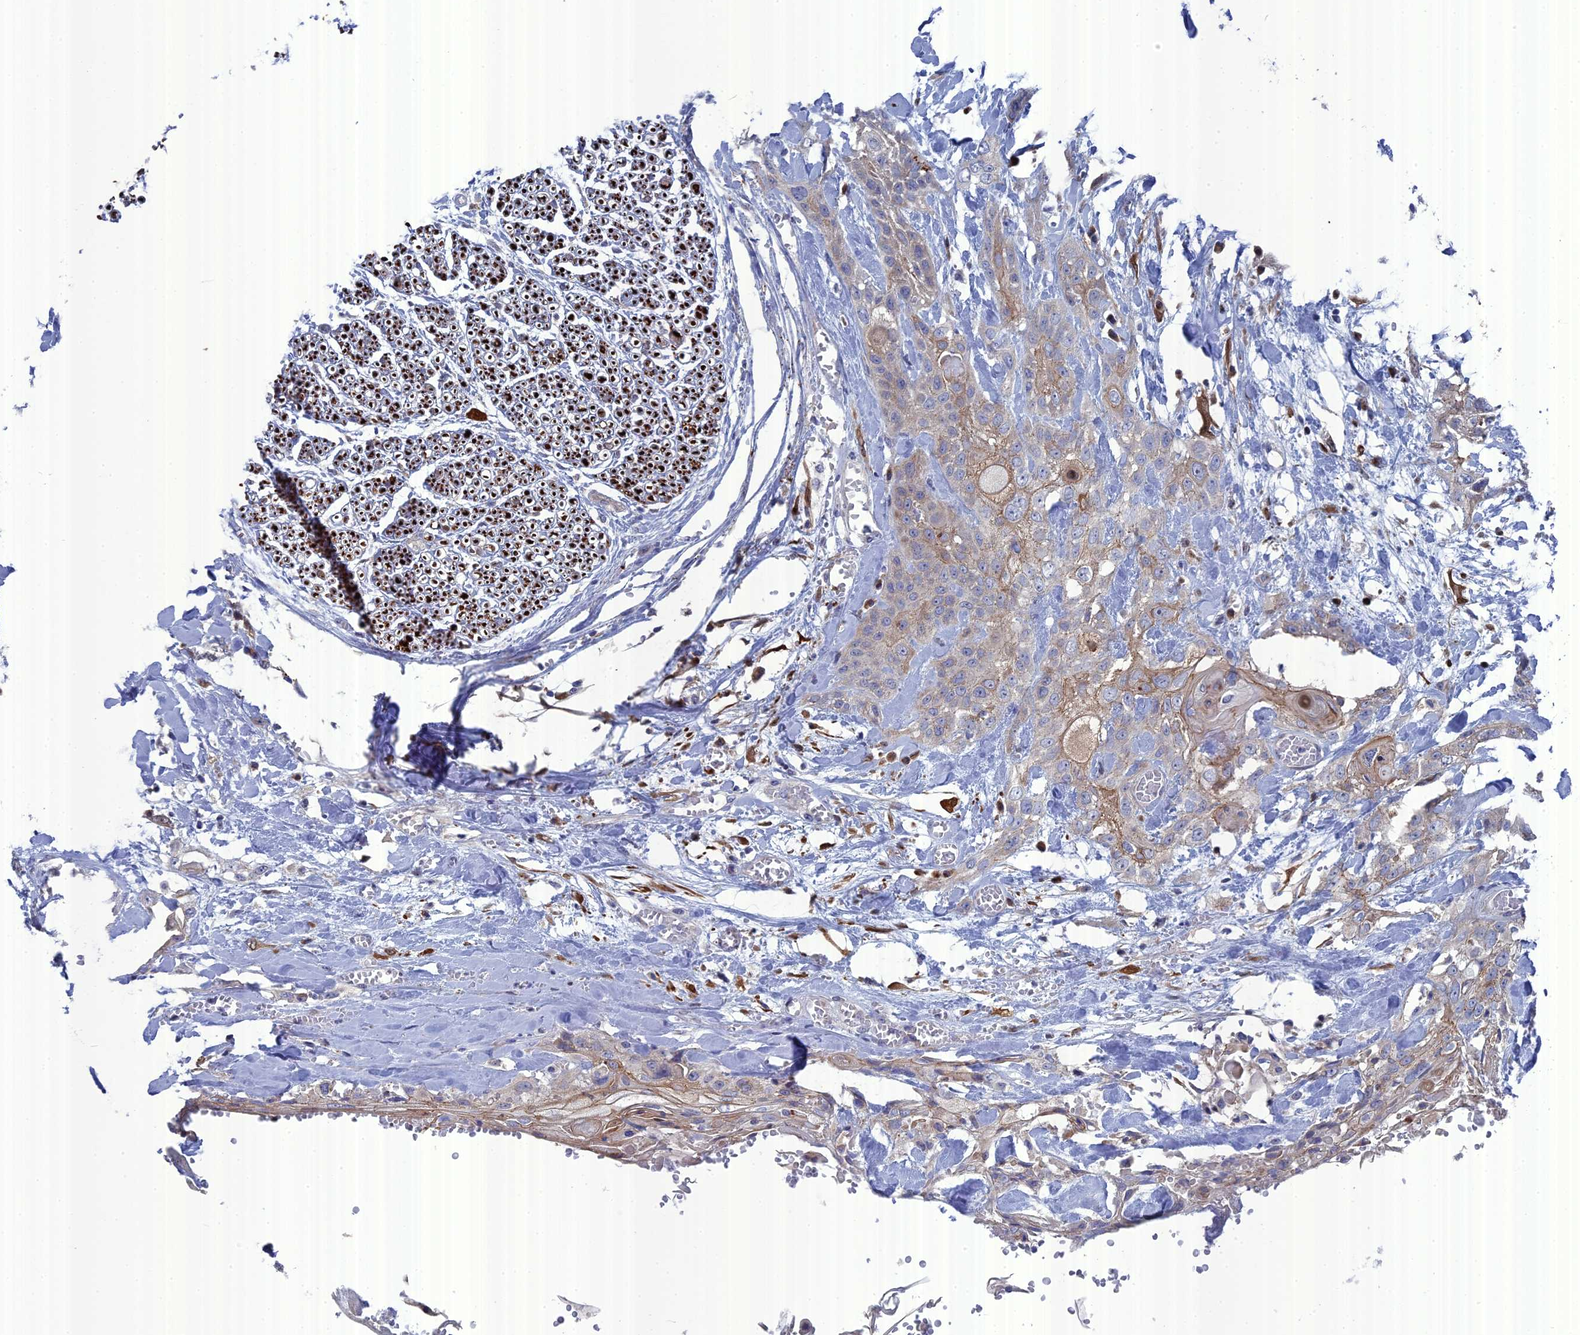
{"staining": {"intensity": "weak", "quantity": "<25%", "location": "cytoplasmic/membranous"}, "tissue": "head and neck cancer", "cell_type": "Tumor cells", "image_type": "cancer", "snomed": [{"axis": "morphology", "description": "Squamous cell carcinoma, NOS"}, {"axis": "topography", "description": "Head-Neck"}], "caption": "The immunohistochemistry micrograph has no significant expression in tumor cells of squamous cell carcinoma (head and neck) tissue.", "gene": "TMEM161A", "patient": {"sex": "female", "age": 43}}